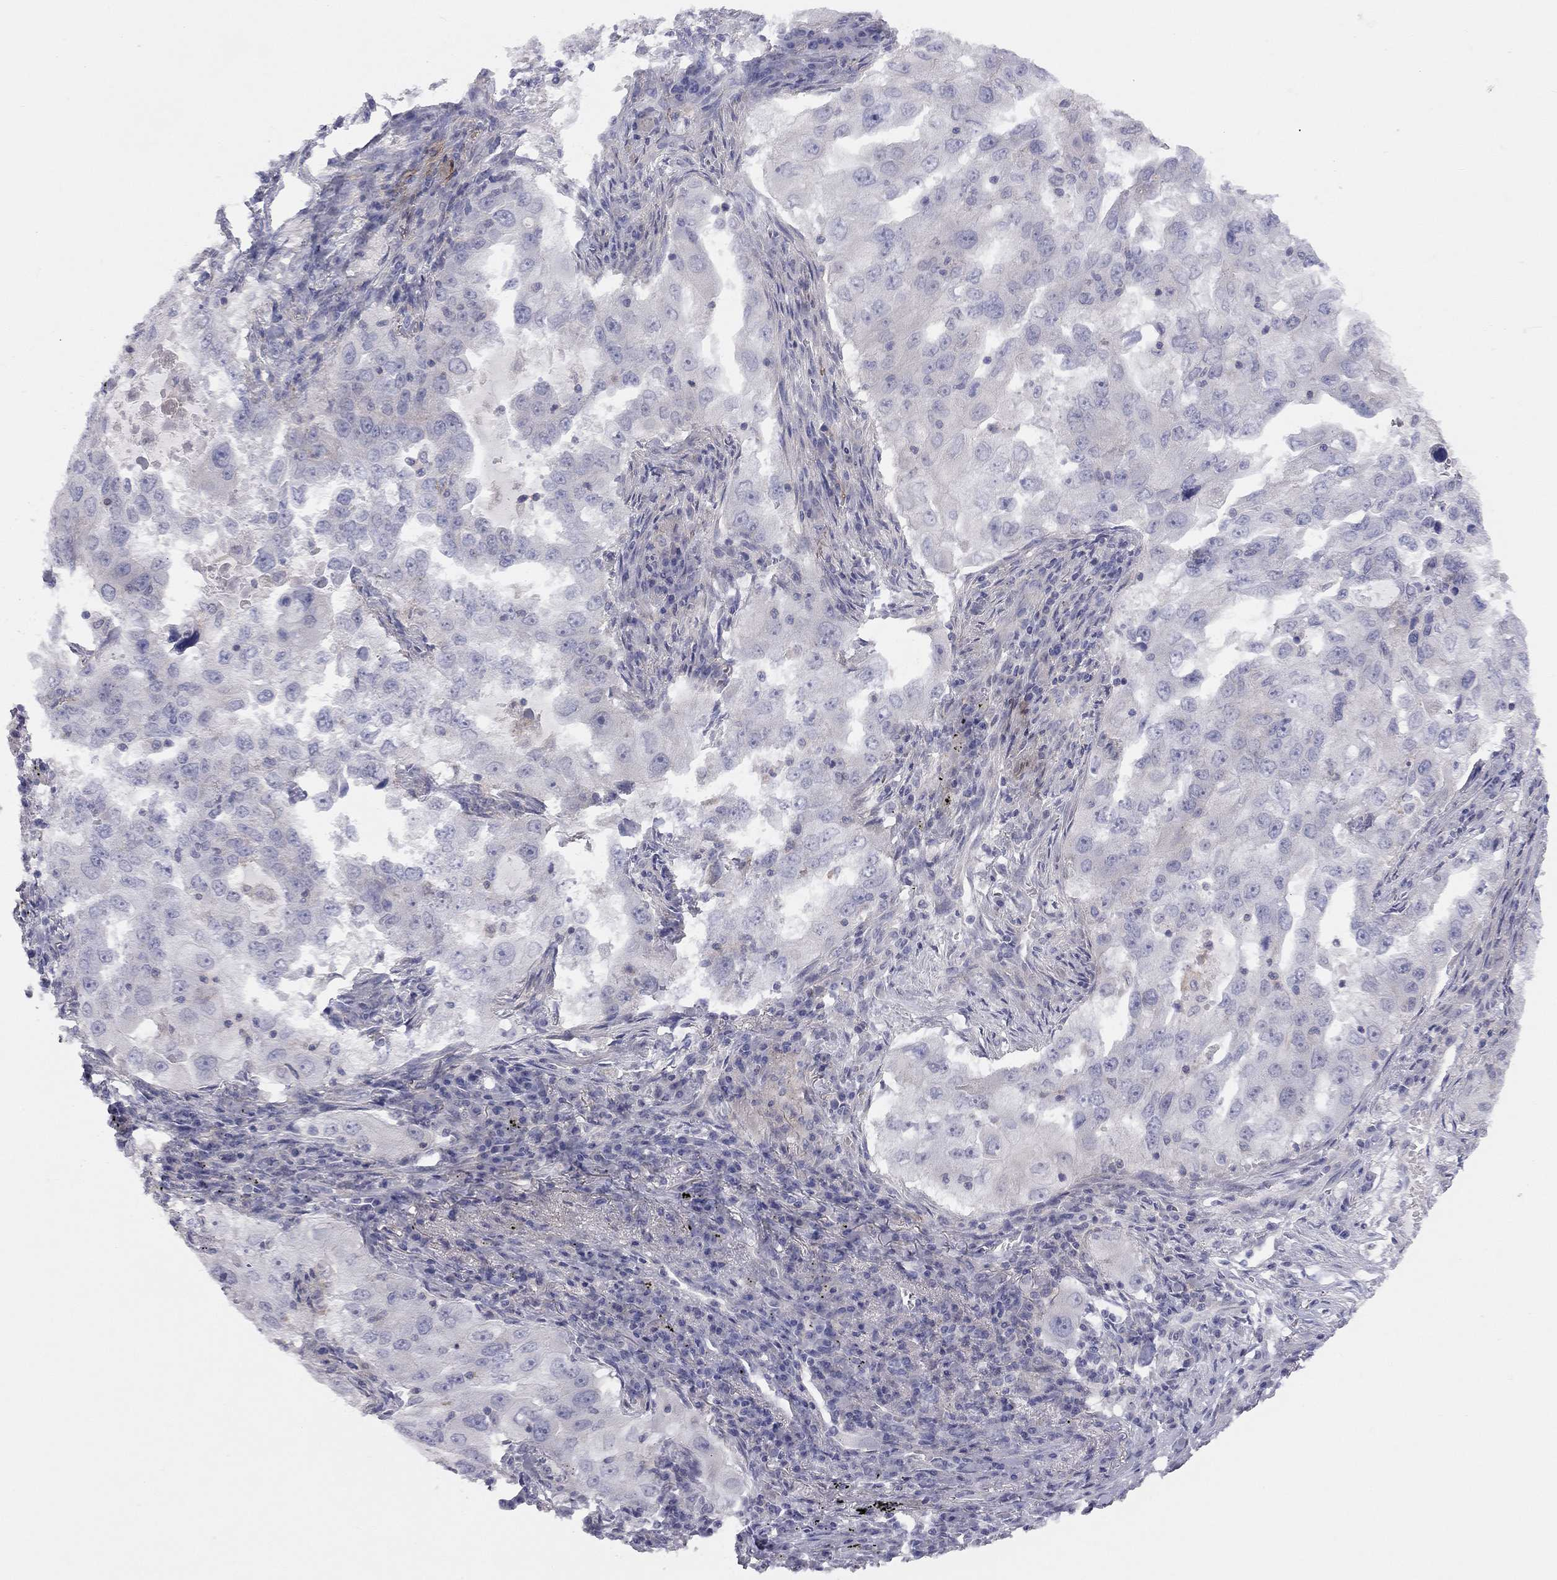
{"staining": {"intensity": "negative", "quantity": "none", "location": "none"}, "tissue": "lung cancer", "cell_type": "Tumor cells", "image_type": "cancer", "snomed": [{"axis": "morphology", "description": "Adenocarcinoma, NOS"}, {"axis": "topography", "description": "Lung"}], "caption": "The photomicrograph displays no significant positivity in tumor cells of lung cancer (adenocarcinoma). The staining was performed using DAB to visualize the protein expression in brown, while the nuclei were stained in blue with hematoxylin (Magnification: 20x).", "gene": "ADCYAP1", "patient": {"sex": "female", "age": 61}}